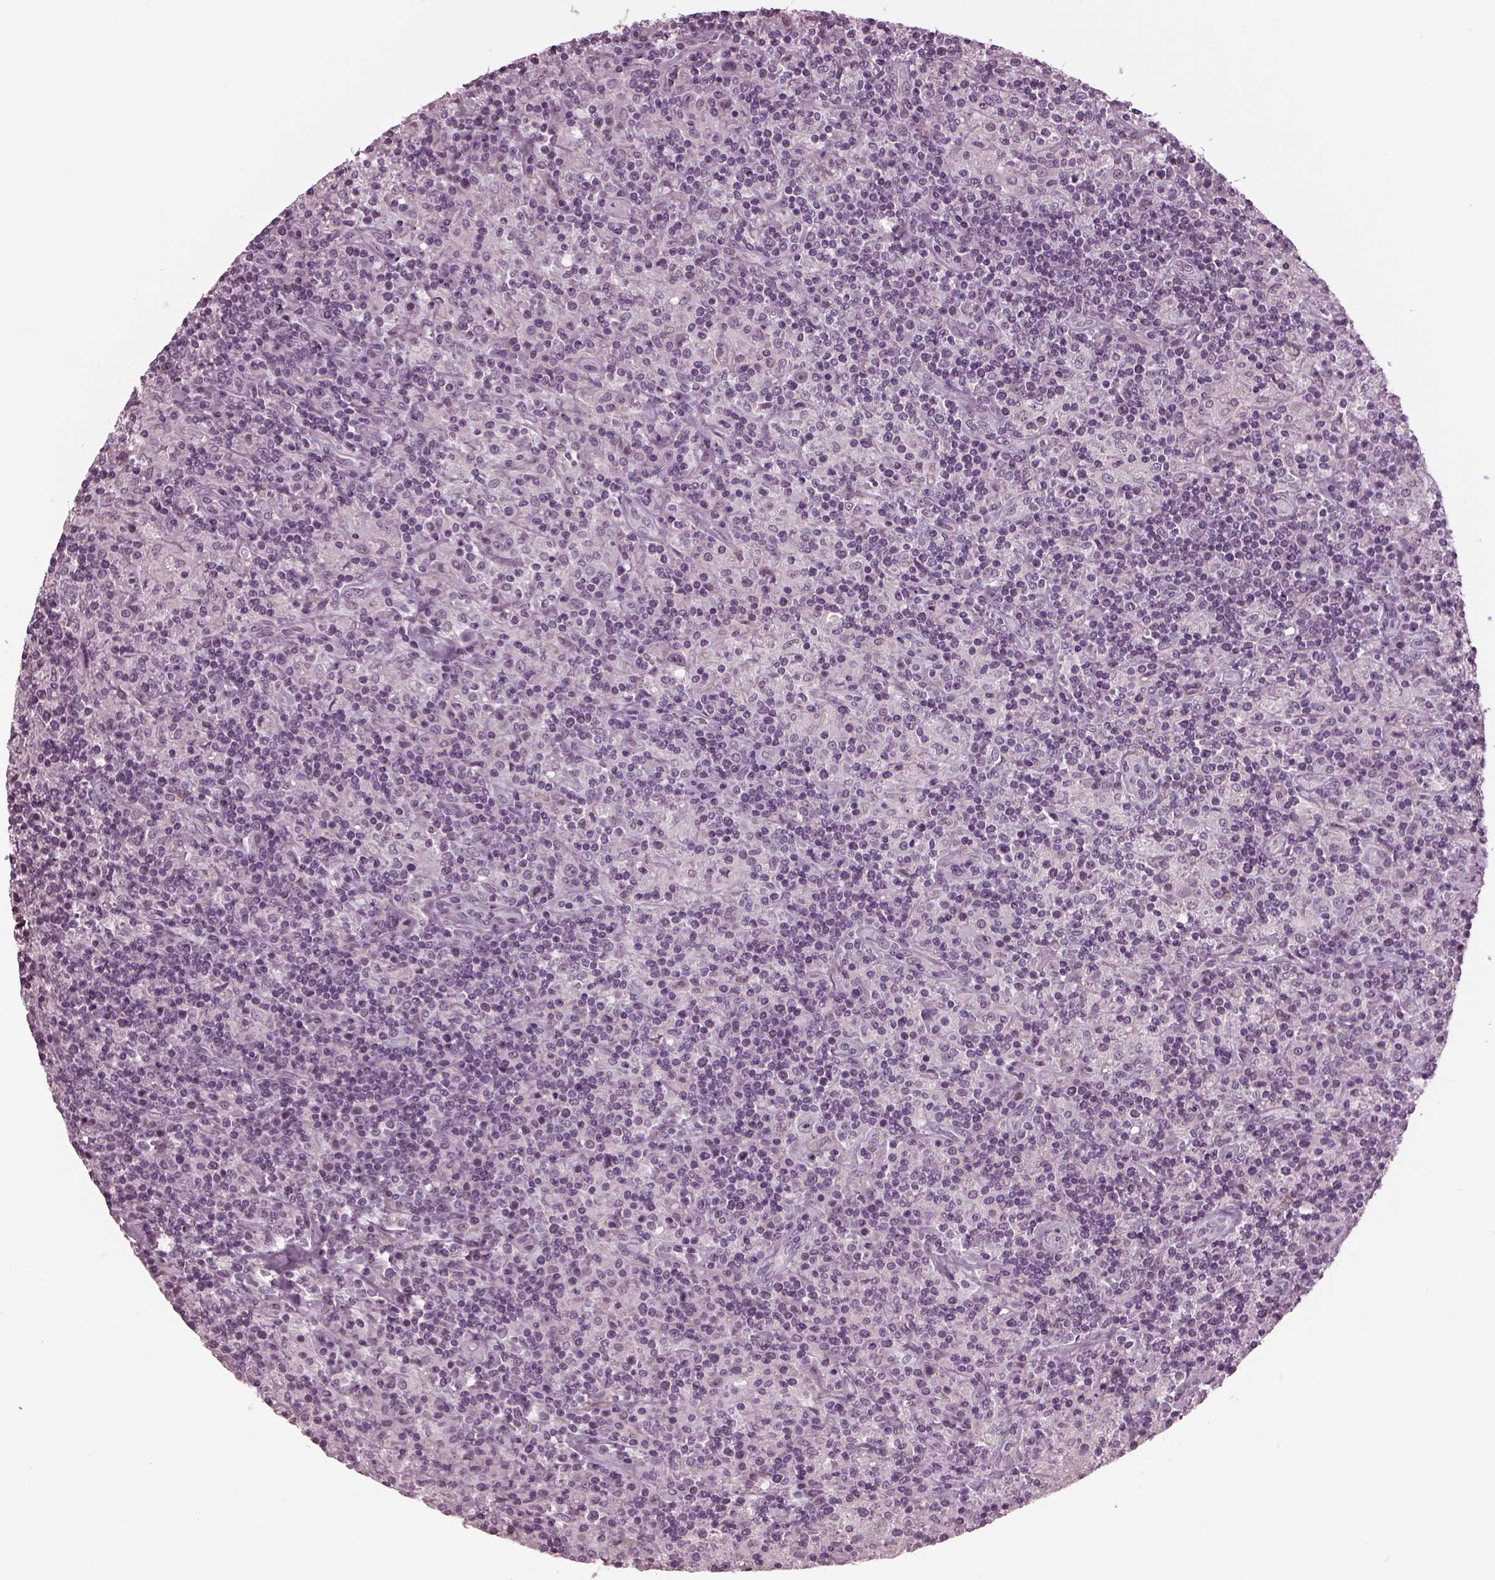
{"staining": {"intensity": "negative", "quantity": "none", "location": "none"}, "tissue": "lymphoma", "cell_type": "Tumor cells", "image_type": "cancer", "snomed": [{"axis": "morphology", "description": "Hodgkin's disease, NOS"}, {"axis": "topography", "description": "Lymph node"}], "caption": "This image is of Hodgkin's disease stained with immunohistochemistry to label a protein in brown with the nuclei are counter-stained blue. There is no staining in tumor cells.", "gene": "CLCN4", "patient": {"sex": "male", "age": 70}}